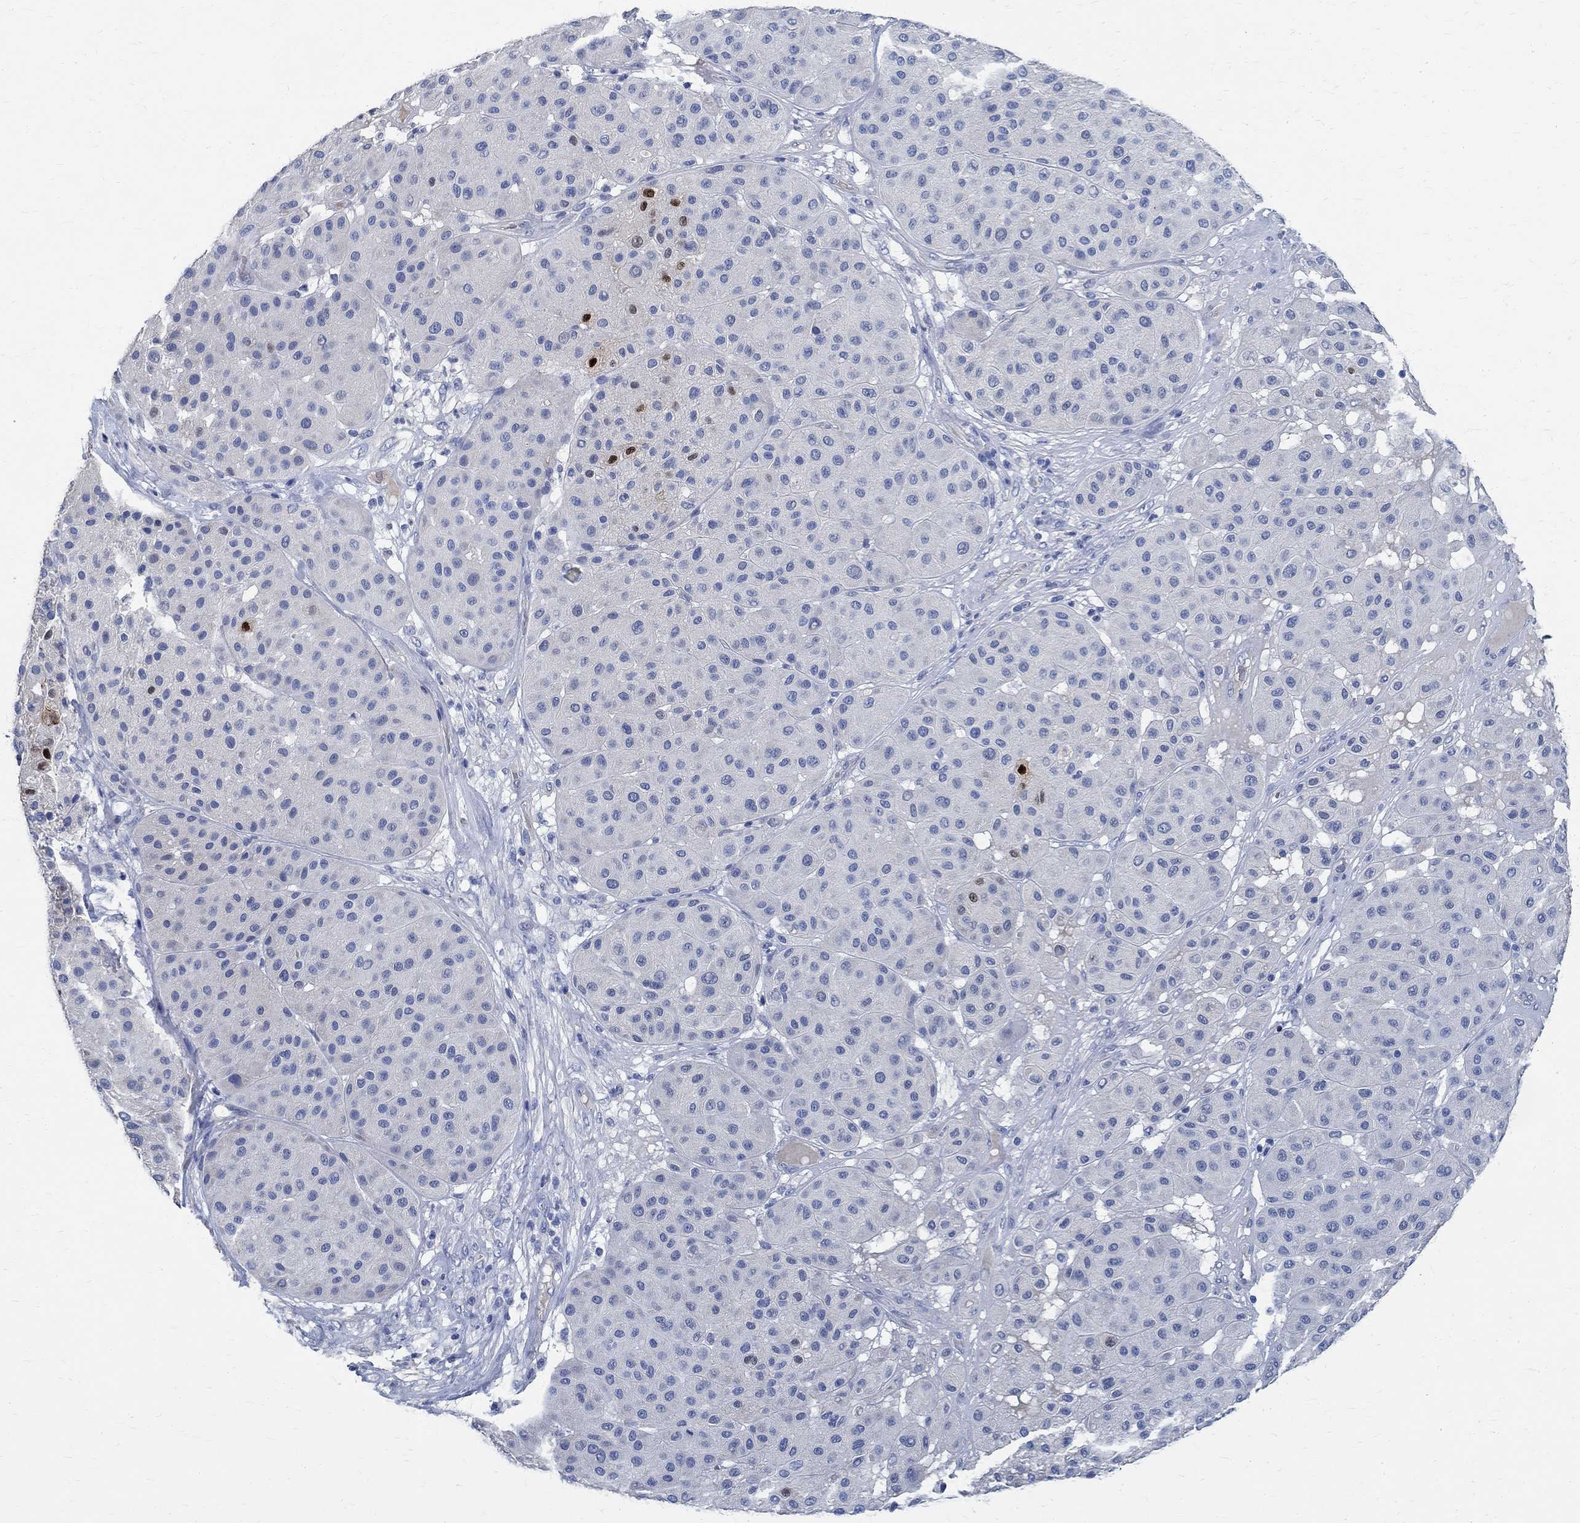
{"staining": {"intensity": "strong", "quantity": "<25%", "location": "nuclear"}, "tissue": "melanoma", "cell_type": "Tumor cells", "image_type": "cancer", "snomed": [{"axis": "morphology", "description": "Malignant melanoma, Metastatic site"}, {"axis": "topography", "description": "Smooth muscle"}], "caption": "Human malignant melanoma (metastatic site) stained with a protein marker shows strong staining in tumor cells.", "gene": "PRX", "patient": {"sex": "male", "age": 41}}